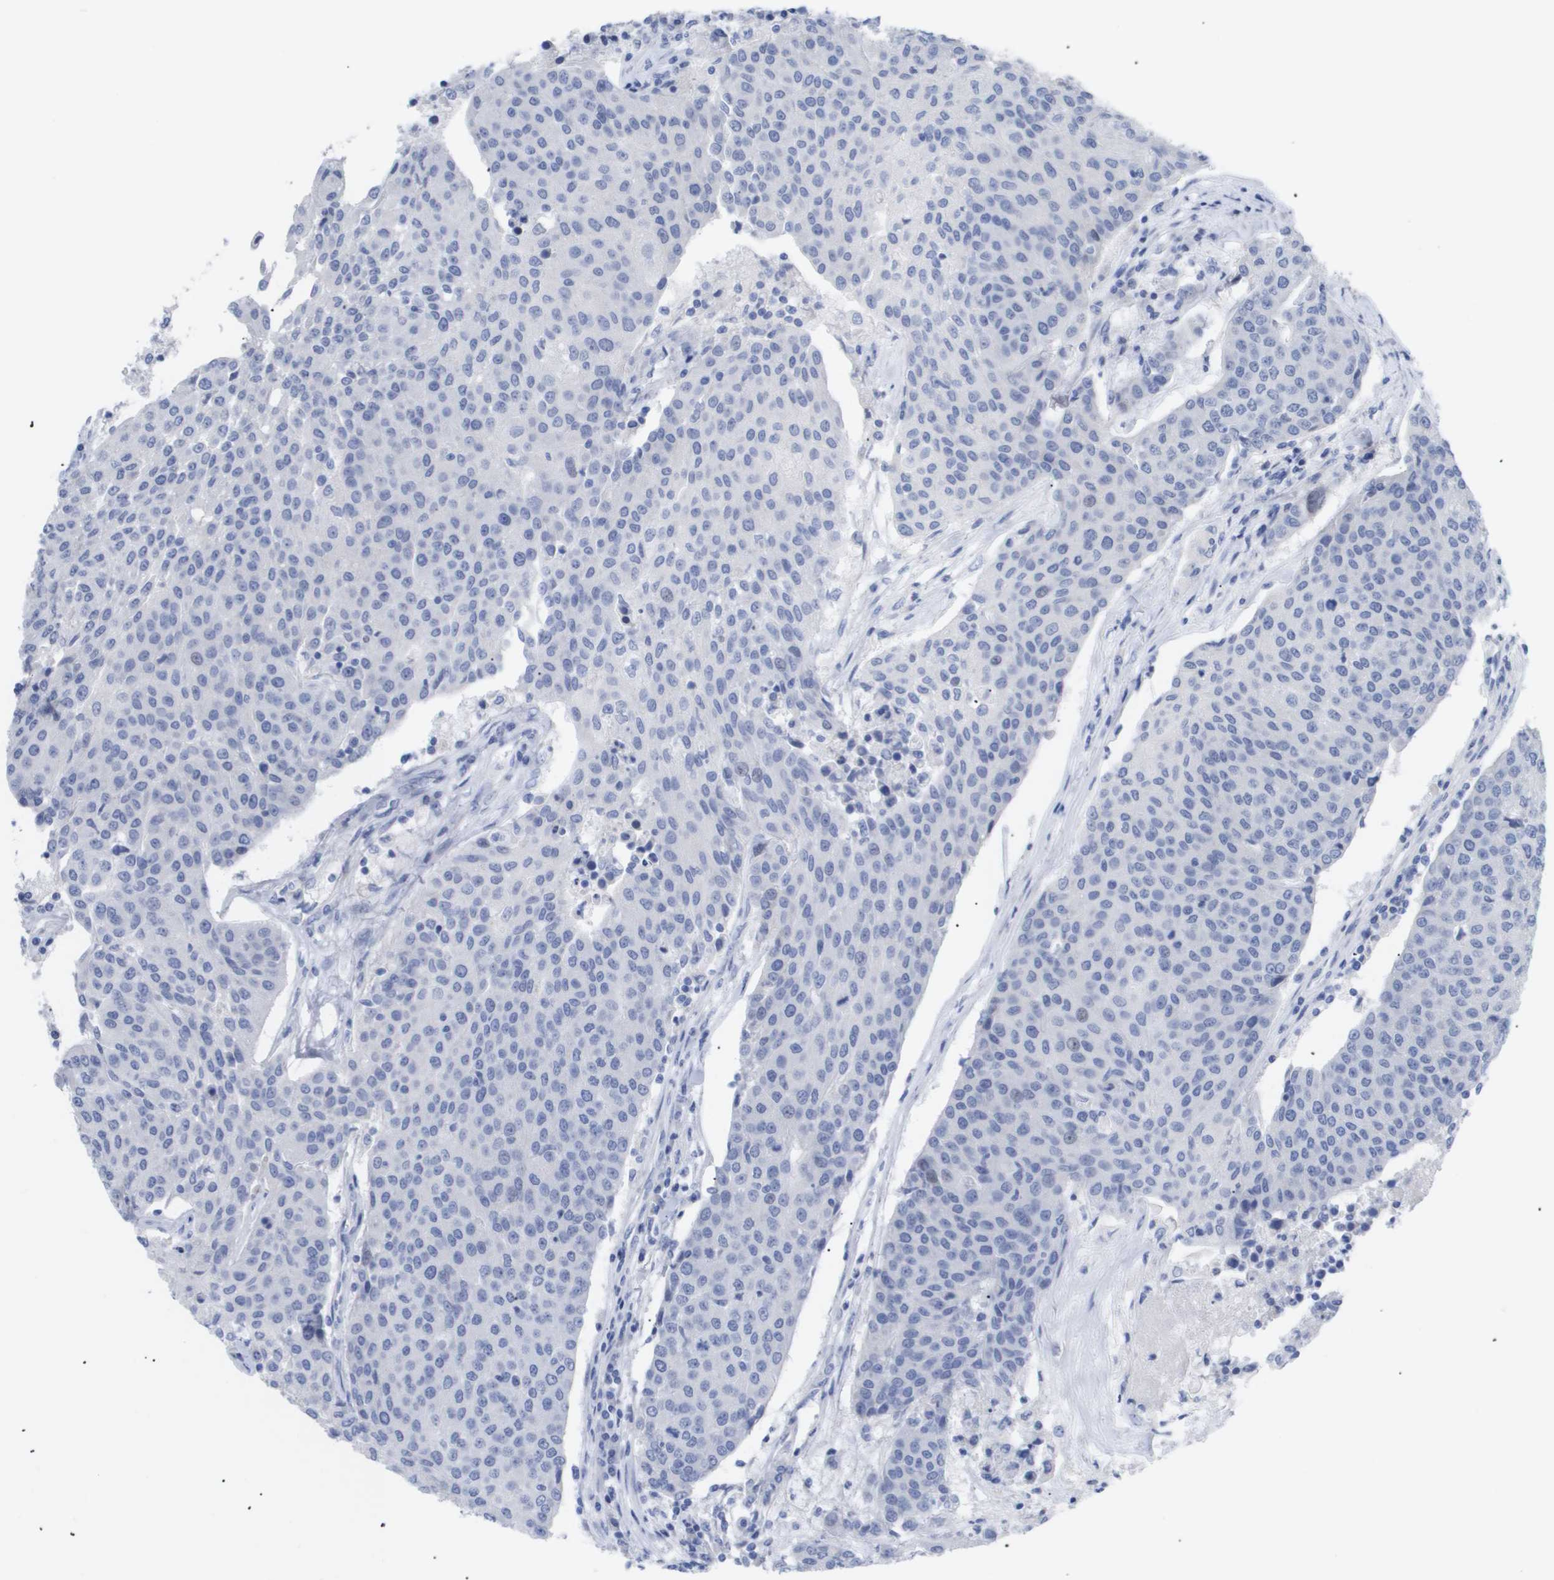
{"staining": {"intensity": "negative", "quantity": "none", "location": "none"}, "tissue": "urothelial cancer", "cell_type": "Tumor cells", "image_type": "cancer", "snomed": [{"axis": "morphology", "description": "Urothelial carcinoma, High grade"}, {"axis": "topography", "description": "Urinary bladder"}], "caption": "An image of human urothelial cancer is negative for staining in tumor cells.", "gene": "CAV3", "patient": {"sex": "female", "age": 85}}